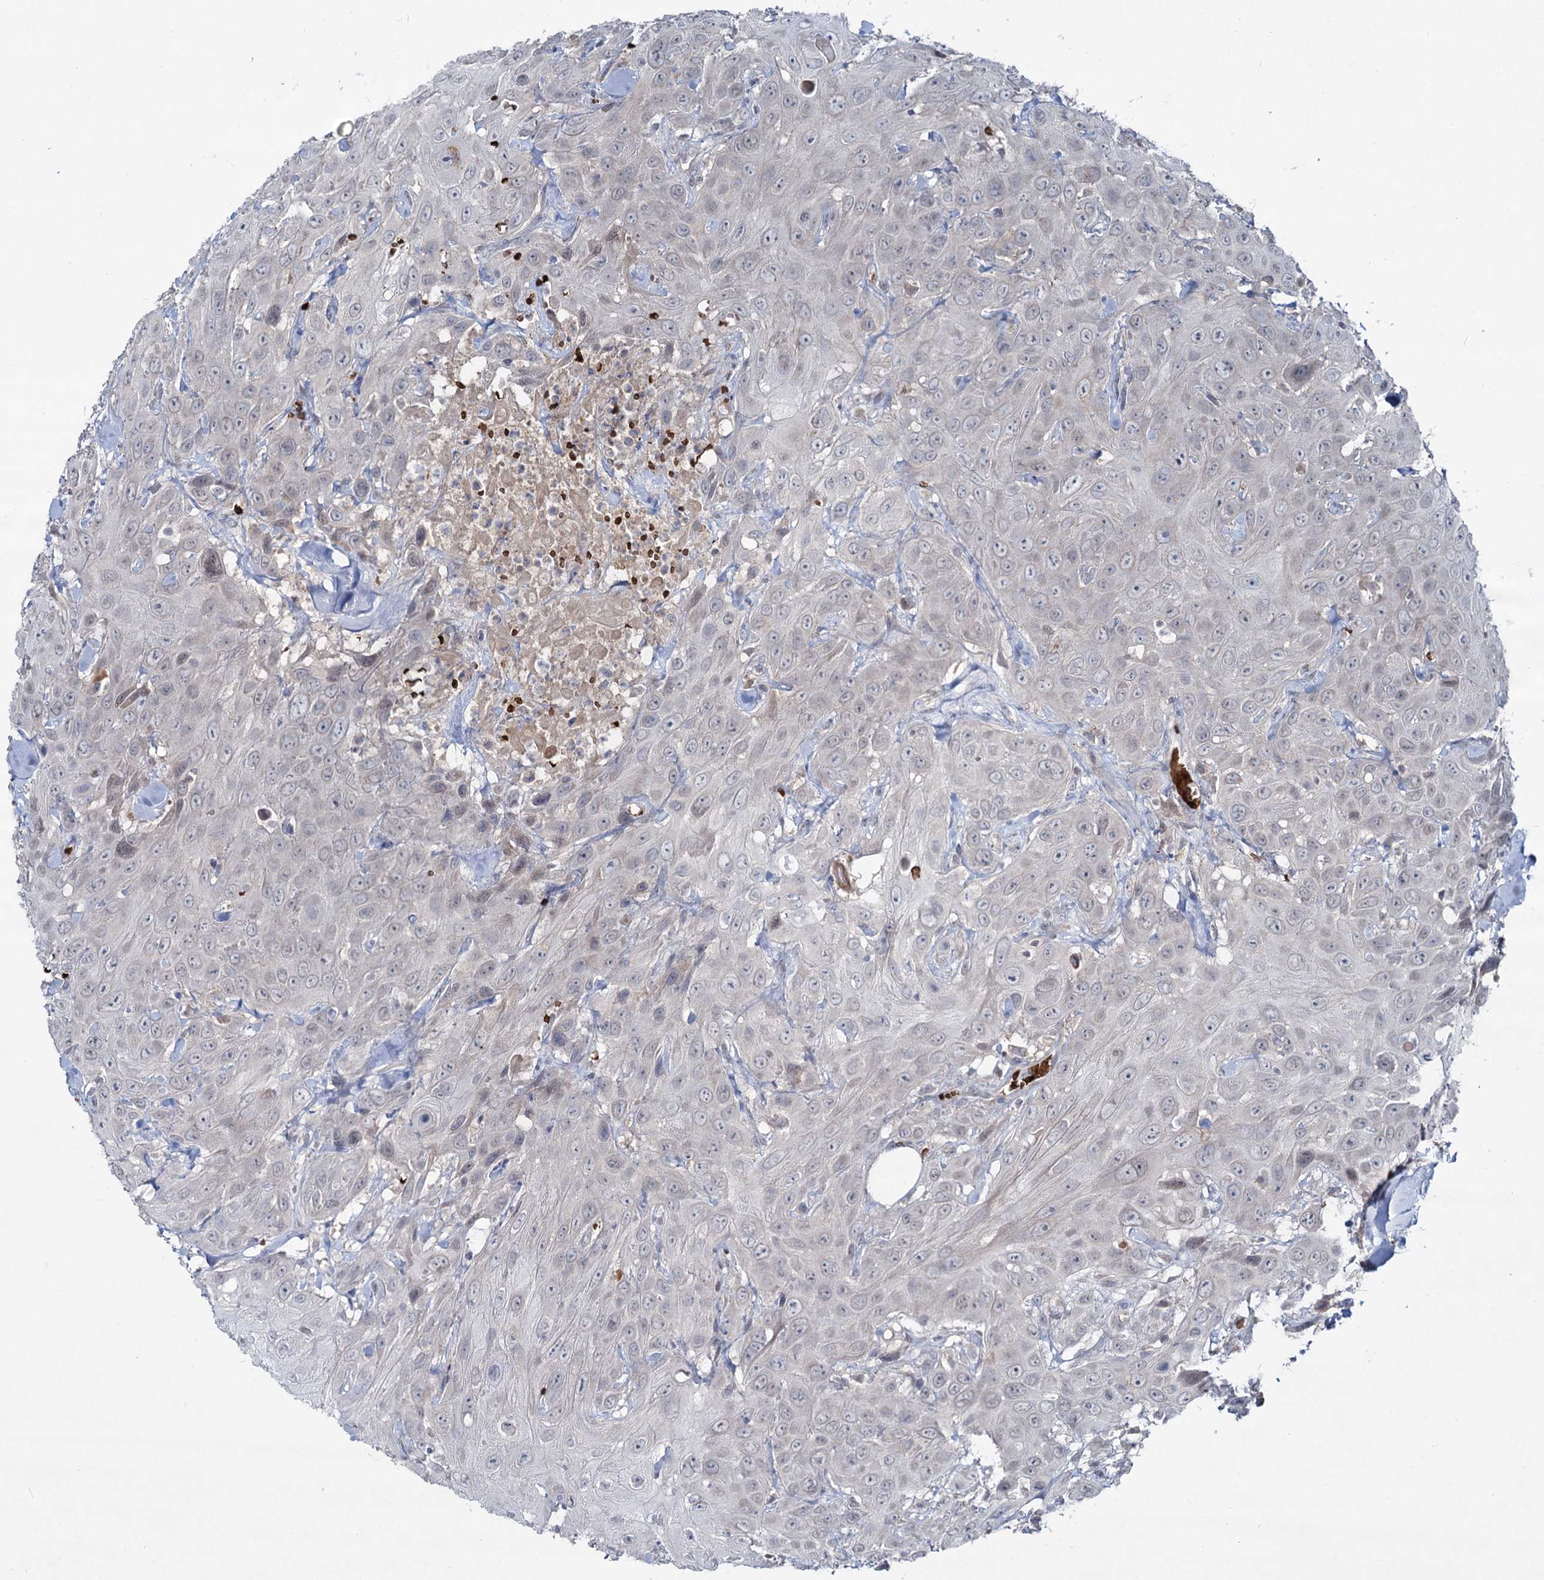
{"staining": {"intensity": "negative", "quantity": "none", "location": "none"}, "tissue": "head and neck cancer", "cell_type": "Tumor cells", "image_type": "cancer", "snomed": [{"axis": "morphology", "description": "Squamous cell carcinoma, NOS"}, {"axis": "topography", "description": "Head-Neck"}], "caption": "Immunohistochemistry micrograph of head and neck cancer (squamous cell carcinoma) stained for a protein (brown), which exhibits no positivity in tumor cells.", "gene": "RNF6", "patient": {"sex": "male", "age": 81}}